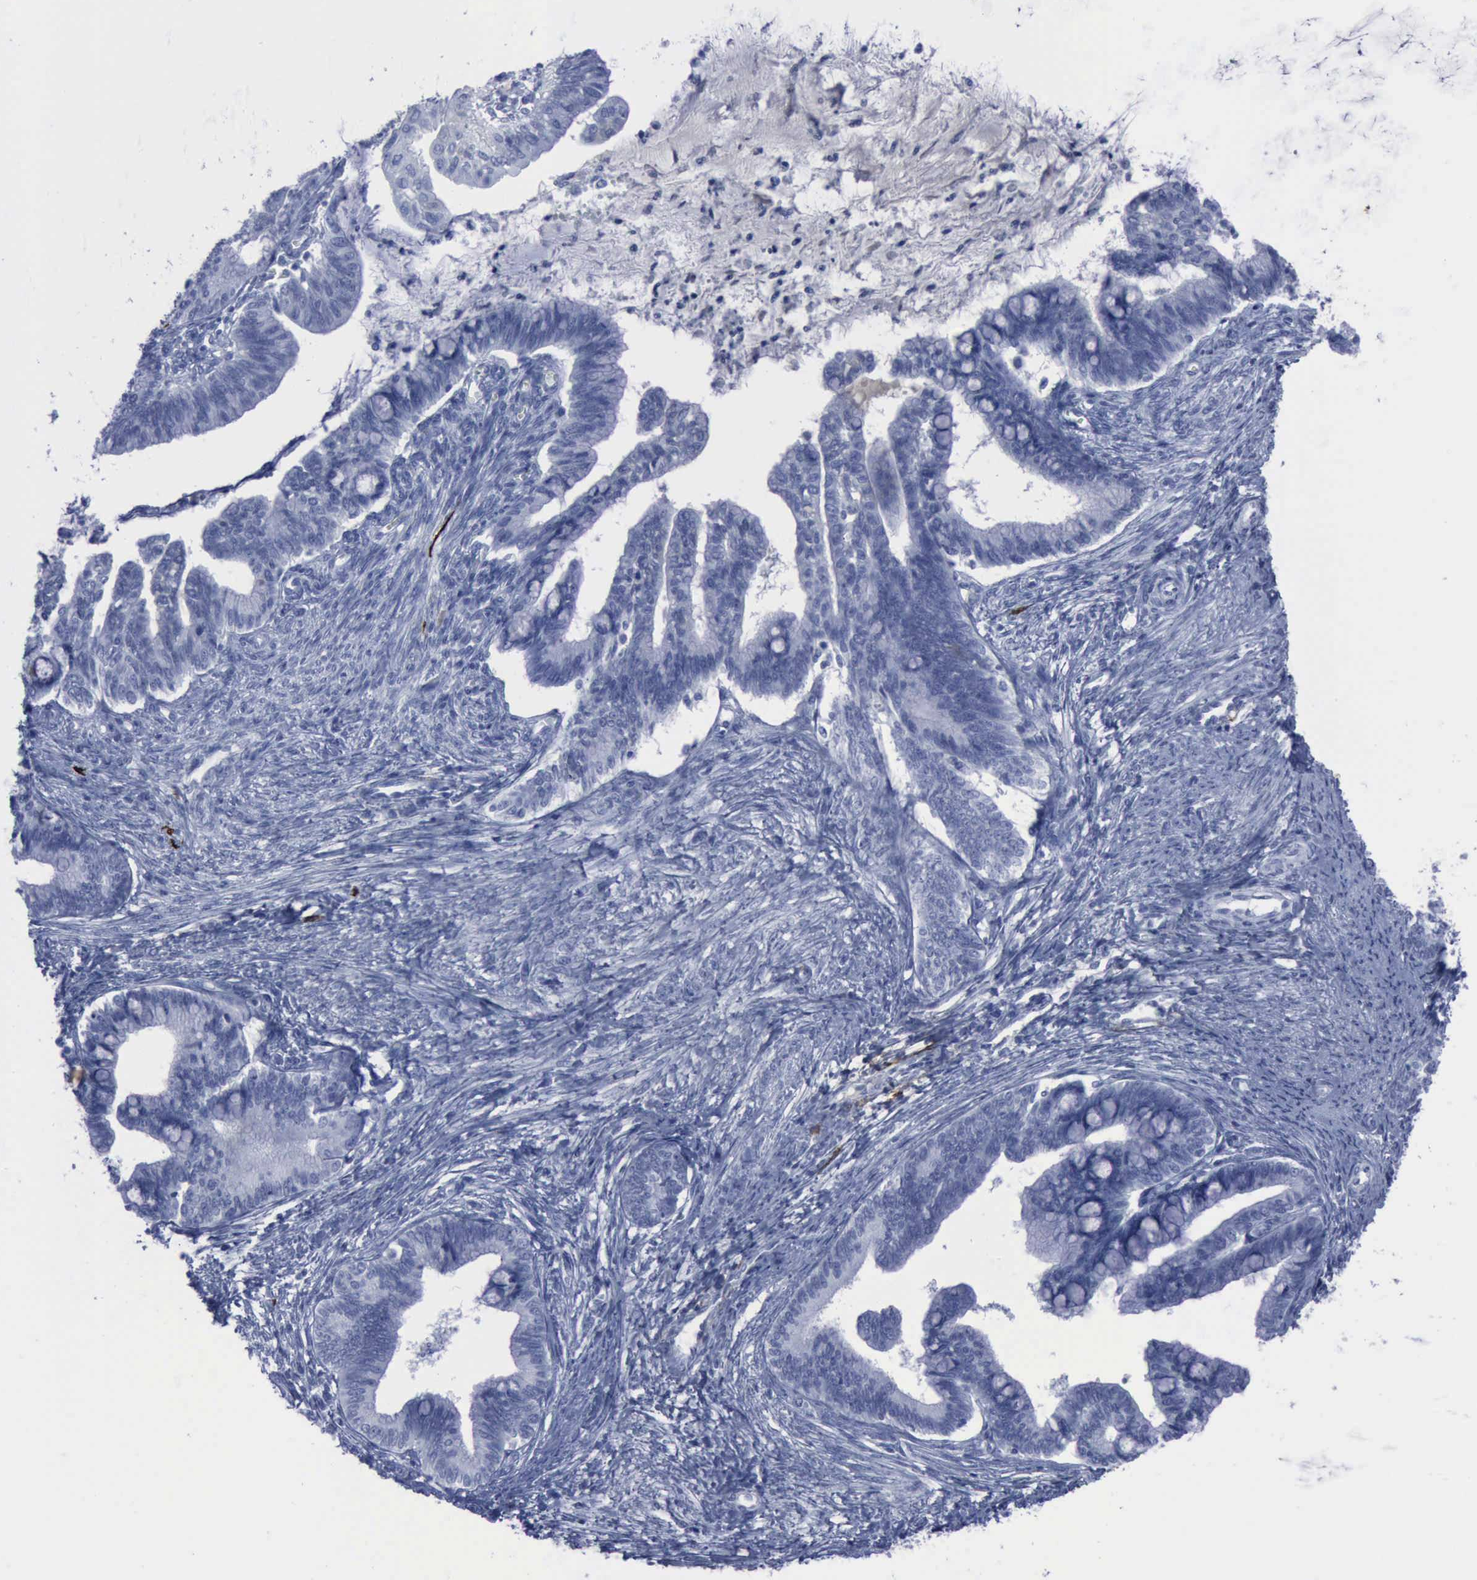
{"staining": {"intensity": "negative", "quantity": "none", "location": "none"}, "tissue": "cervical cancer", "cell_type": "Tumor cells", "image_type": "cancer", "snomed": [{"axis": "morphology", "description": "Adenocarcinoma, NOS"}, {"axis": "topography", "description": "Cervix"}], "caption": "Cervical cancer was stained to show a protein in brown. There is no significant staining in tumor cells.", "gene": "NGFR", "patient": {"sex": "female", "age": 36}}